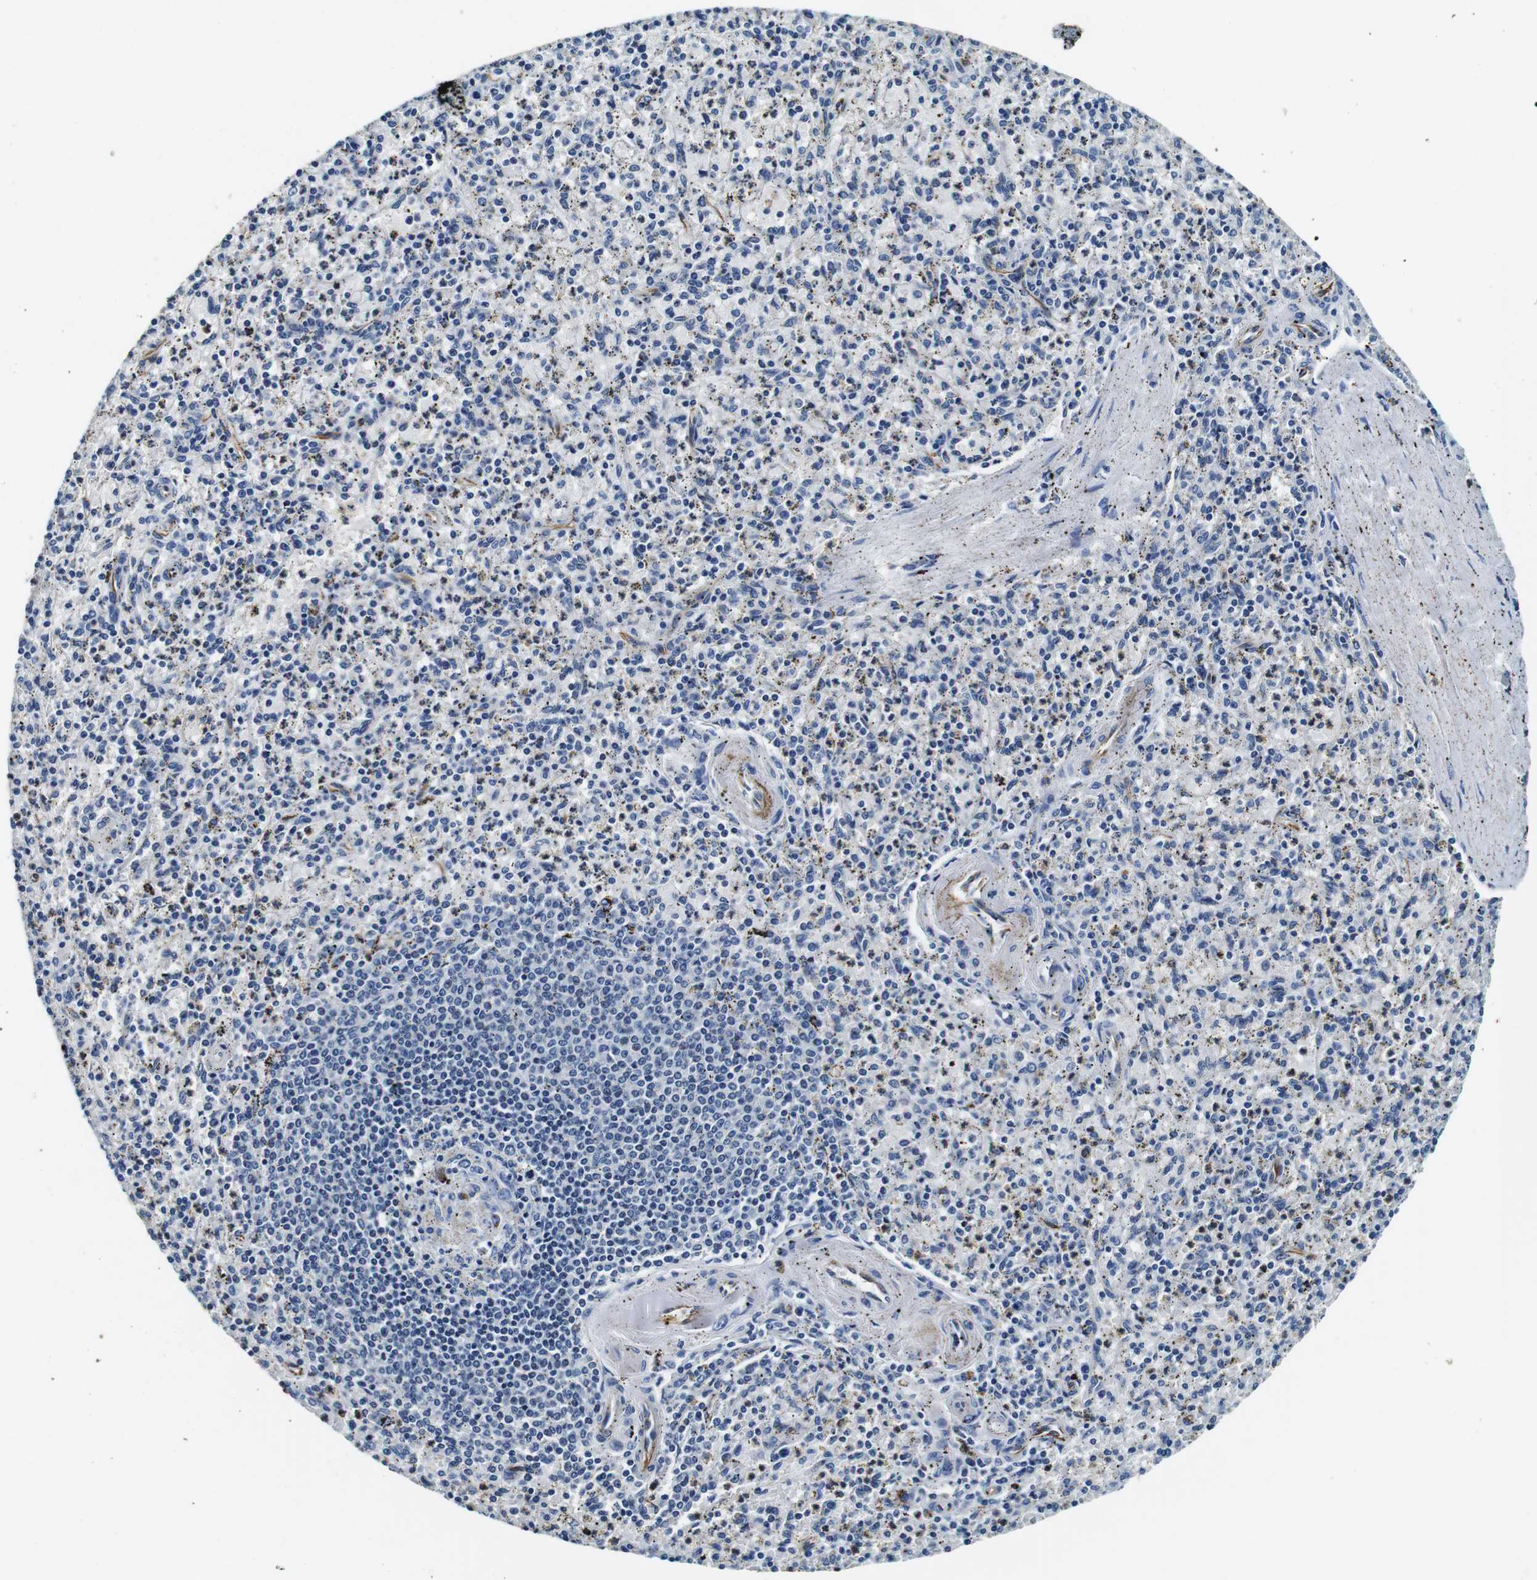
{"staining": {"intensity": "negative", "quantity": "none", "location": "none"}, "tissue": "spleen", "cell_type": "Cells in red pulp", "image_type": "normal", "snomed": [{"axis": "morphology", "description": "Normal tissue, NOS"}, {"axis": "topography", "description": "Spleen"}], "caption": "IHC of unremarkable human spleen exhibits no expression in cells in red pulp.", "gene": "GJE1", "patient": {"sex": "male", "age": 72}}